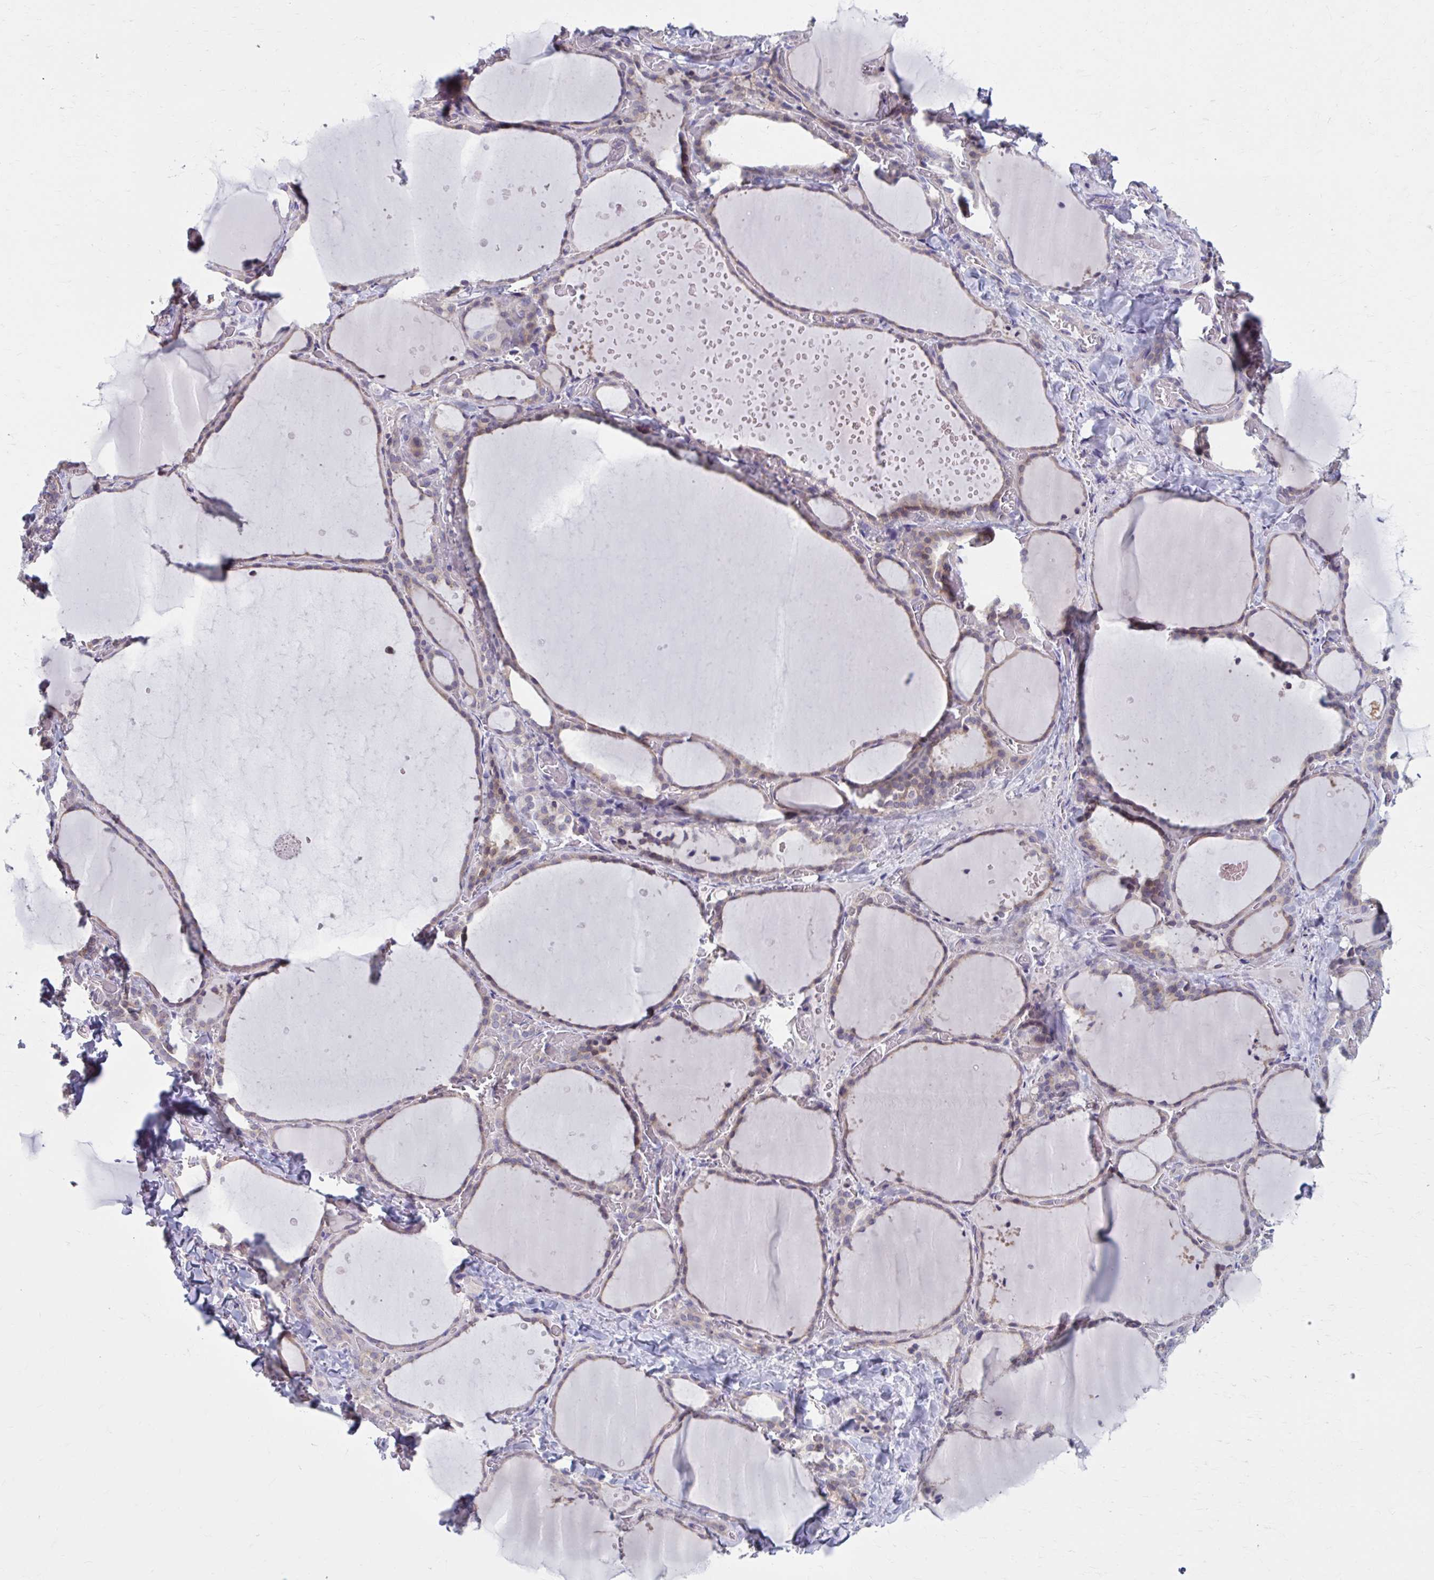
{"staining": {"intensity": "weak", "quantity": "25%-75%", "location": "cytoplasmic/membranous"}, "tissue": "thyroid gland", "cell_type": "Glandular cells", "image_type": "normal", "snomed": [{"axis": "morphology", "description": "Normal tissue, NOS"}, {"axis": "topography", "description": "Thyroid gland"}], "caption": "Normal thyroid gland shows weak cytoplasmic/membranous staining in about 25%-75% of glandular cells.", "gene": "CHST3", "patient": {"sex": "female", "age": 36}}